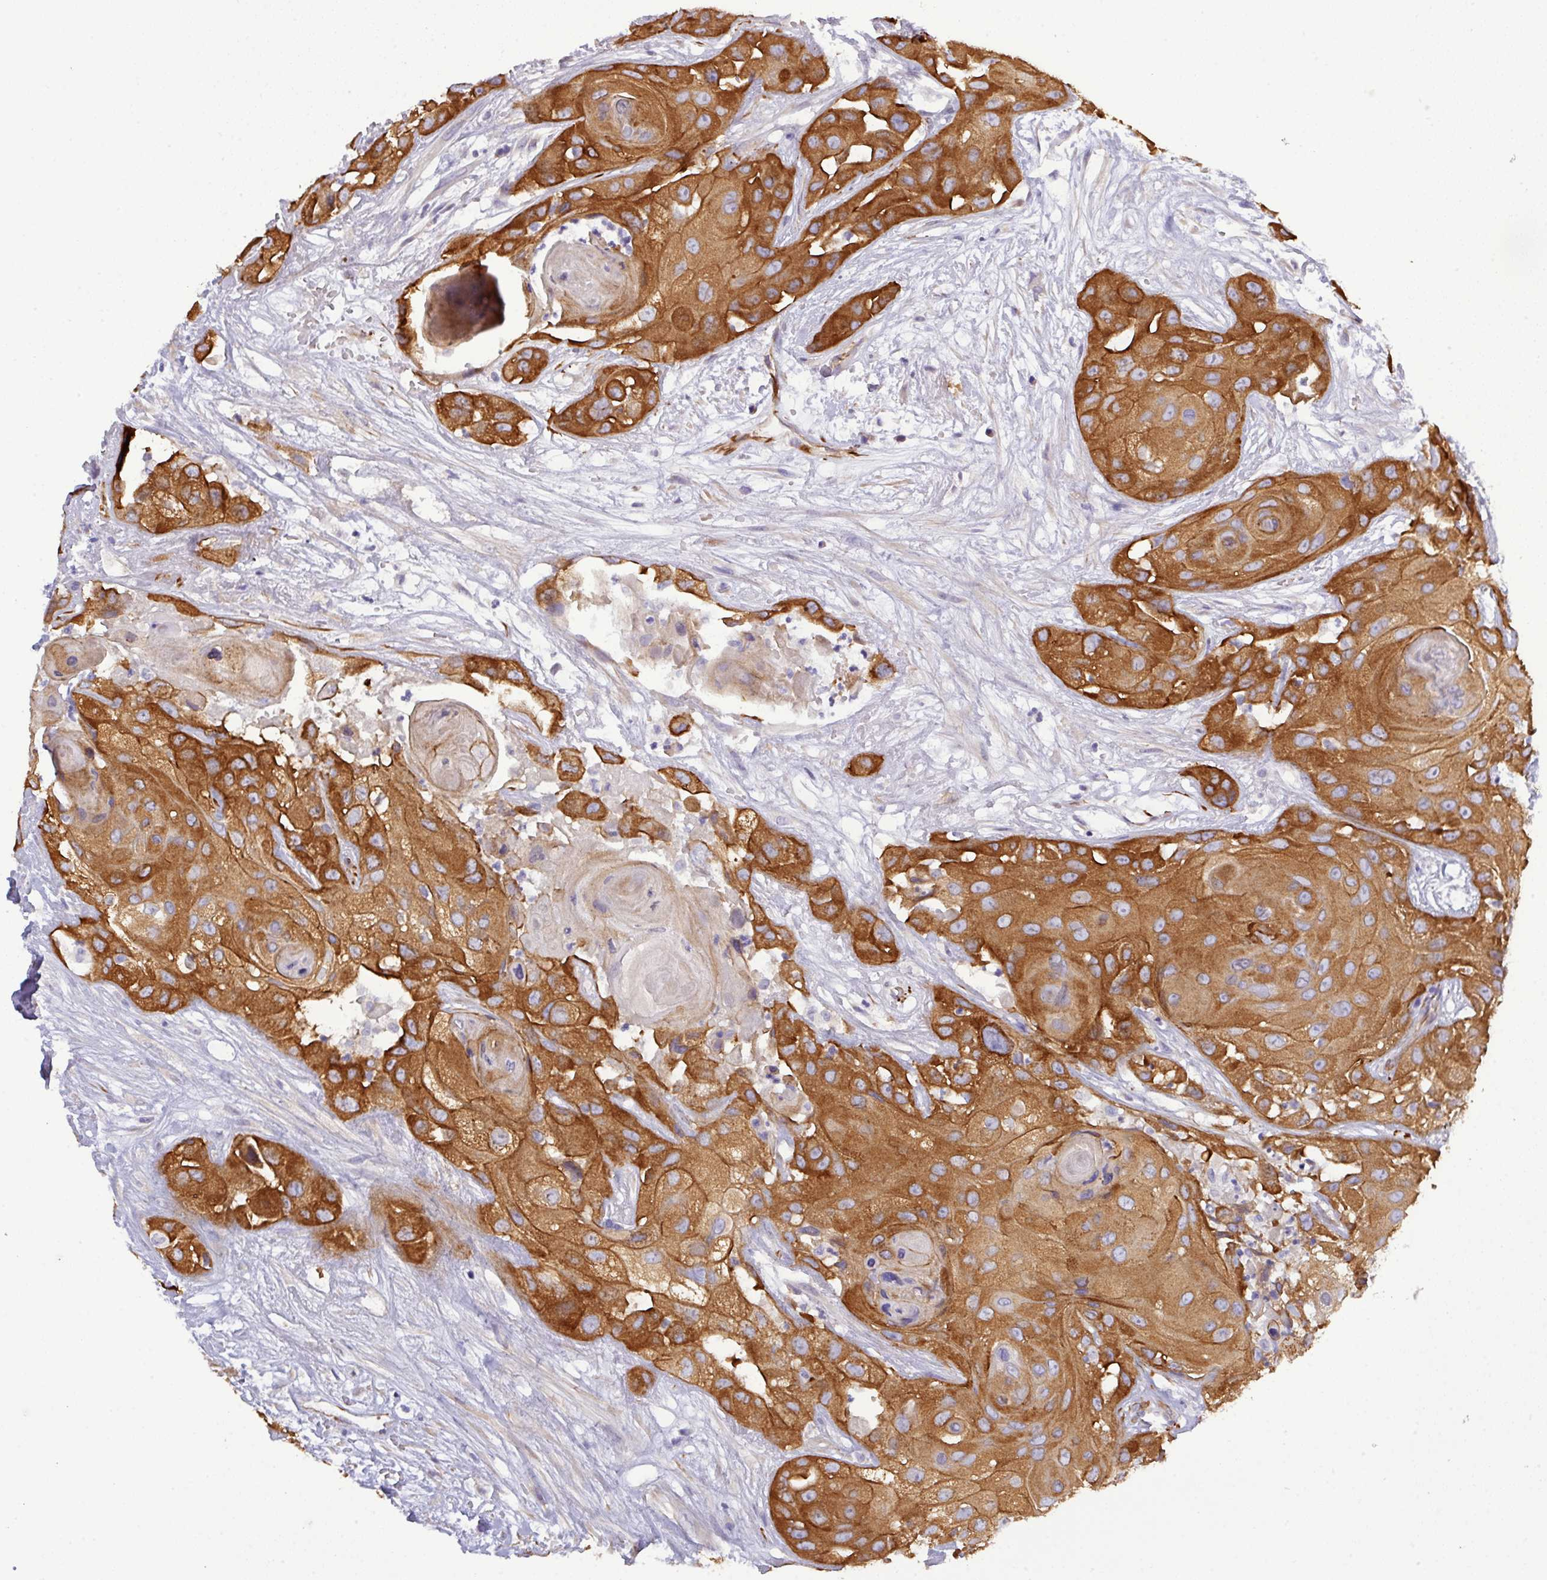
{"staining": {"intensity": "strong", "quantity": ">75%", "location": "cytoplasmic/membranous"}, "tissue": "head and neck cancer", "cell_type": "Tumor cells", "image_type": "cancer", "snomed": [{"axis": "morphology", "description": "Squamous cell carcinoma, NOS"}, {"axis": "topography", "description": "Head-Neck"}], "caption": "Immunohistochemical staining of human head and neck cancer exhibits high levels of strong cytoplasmic/membranous expression in about >75% of tumor cells. (IHC, brightfield microscopy, high magnification).", "gene": "PARD6A", "patient": {"sex": "male", "age": 83}}